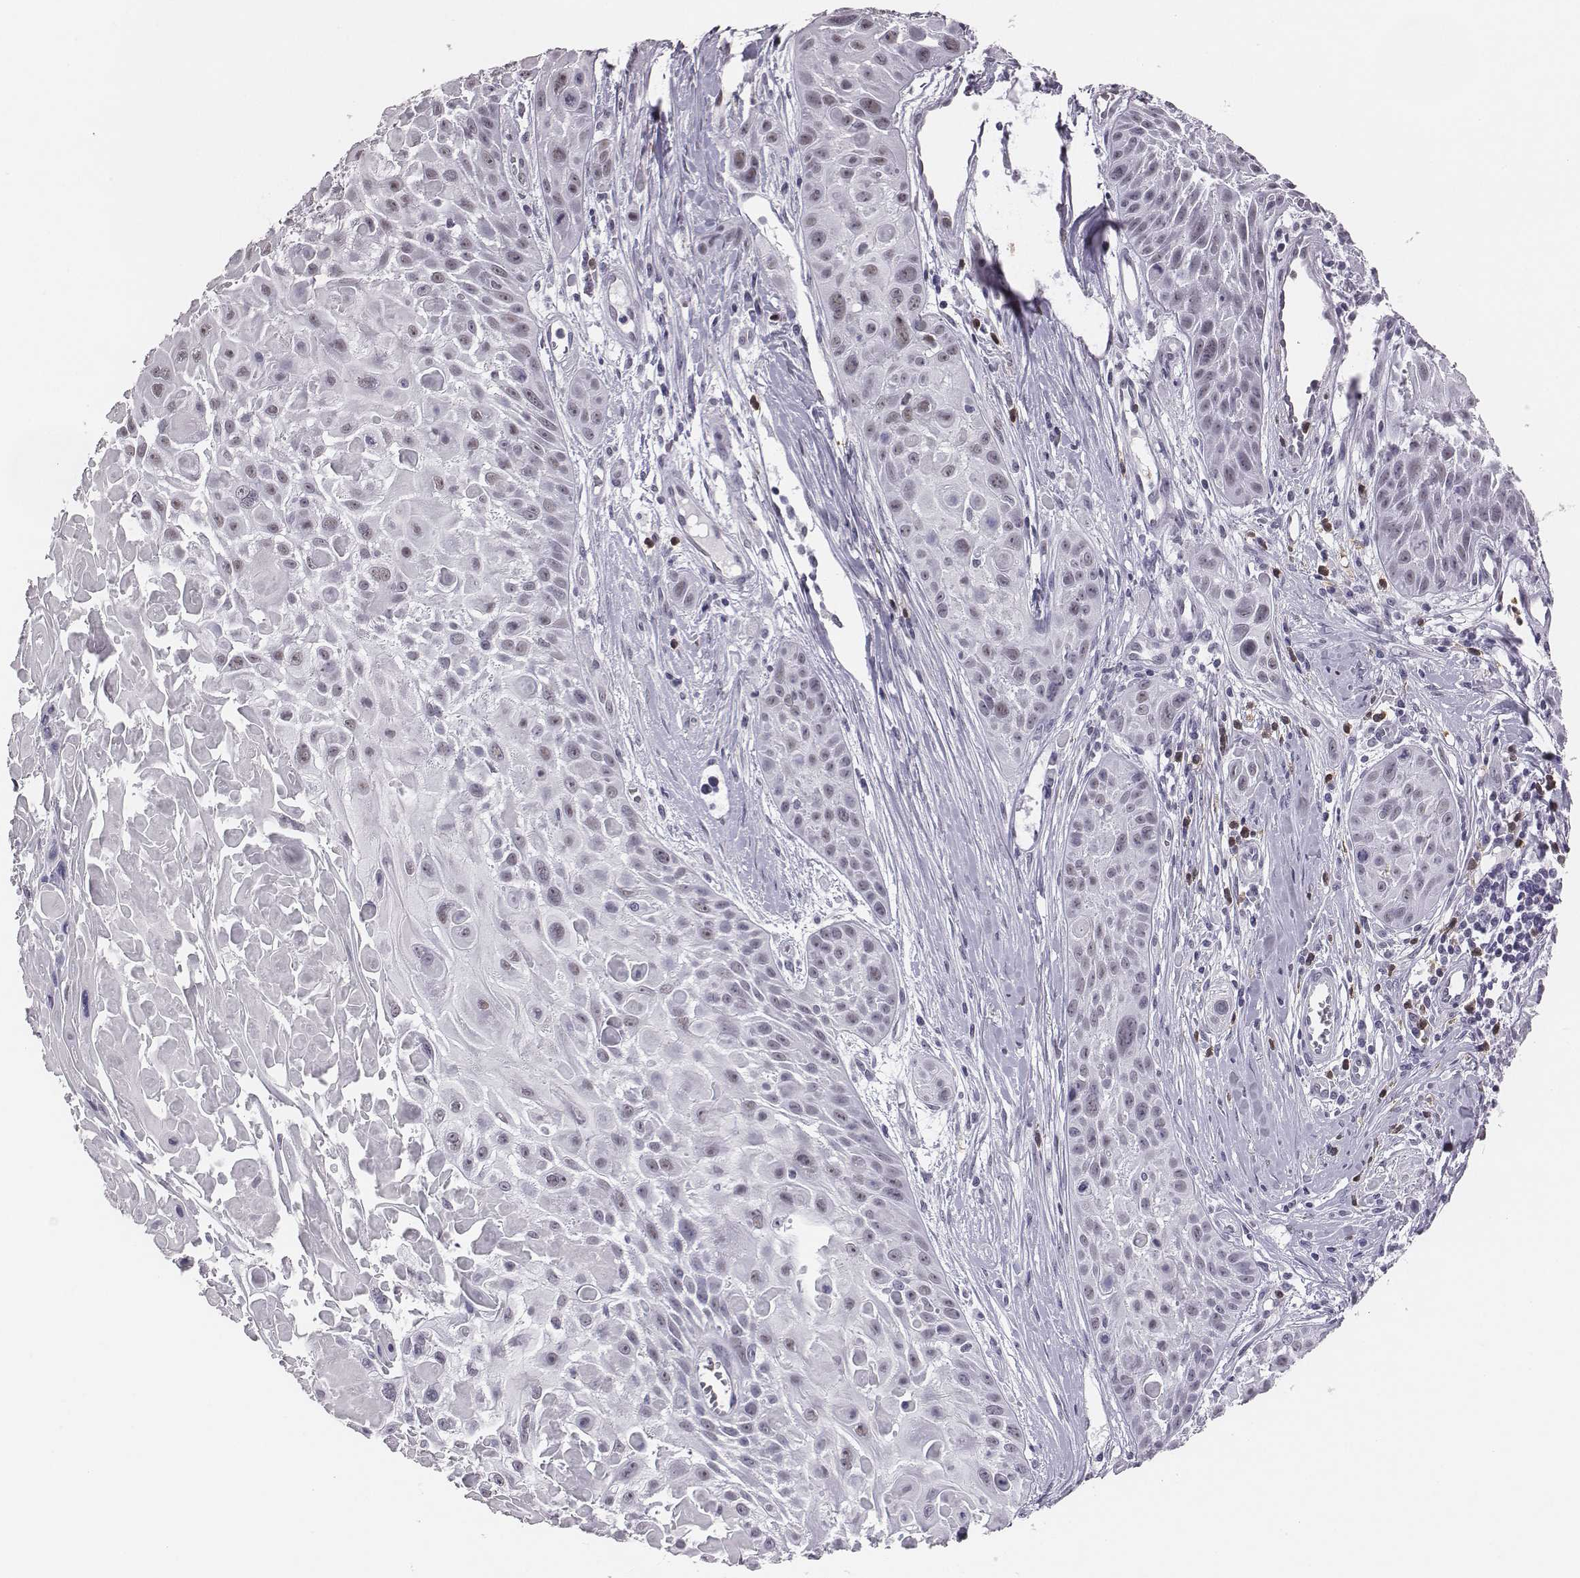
{"staining": {"intensity": "negative", "quantity": "none", "location": "none"}, "tissue": "skin cancer", "cell_type": "Tumor cells", "image_type": "cancer", "snomed": [{"axis": "morphology", "description": "Squamous cell carcinoma, NOS"}, {"axis": "topography", "description": "Skin"}, {"axis": "topography", "description": "Anal"}], "caption": "An IHC image of skin cancer is shown. There is no staining in tumor cells of skin cancer.", "gene": "ACOD1", "patient": {"sex": "female", "age": 75}}